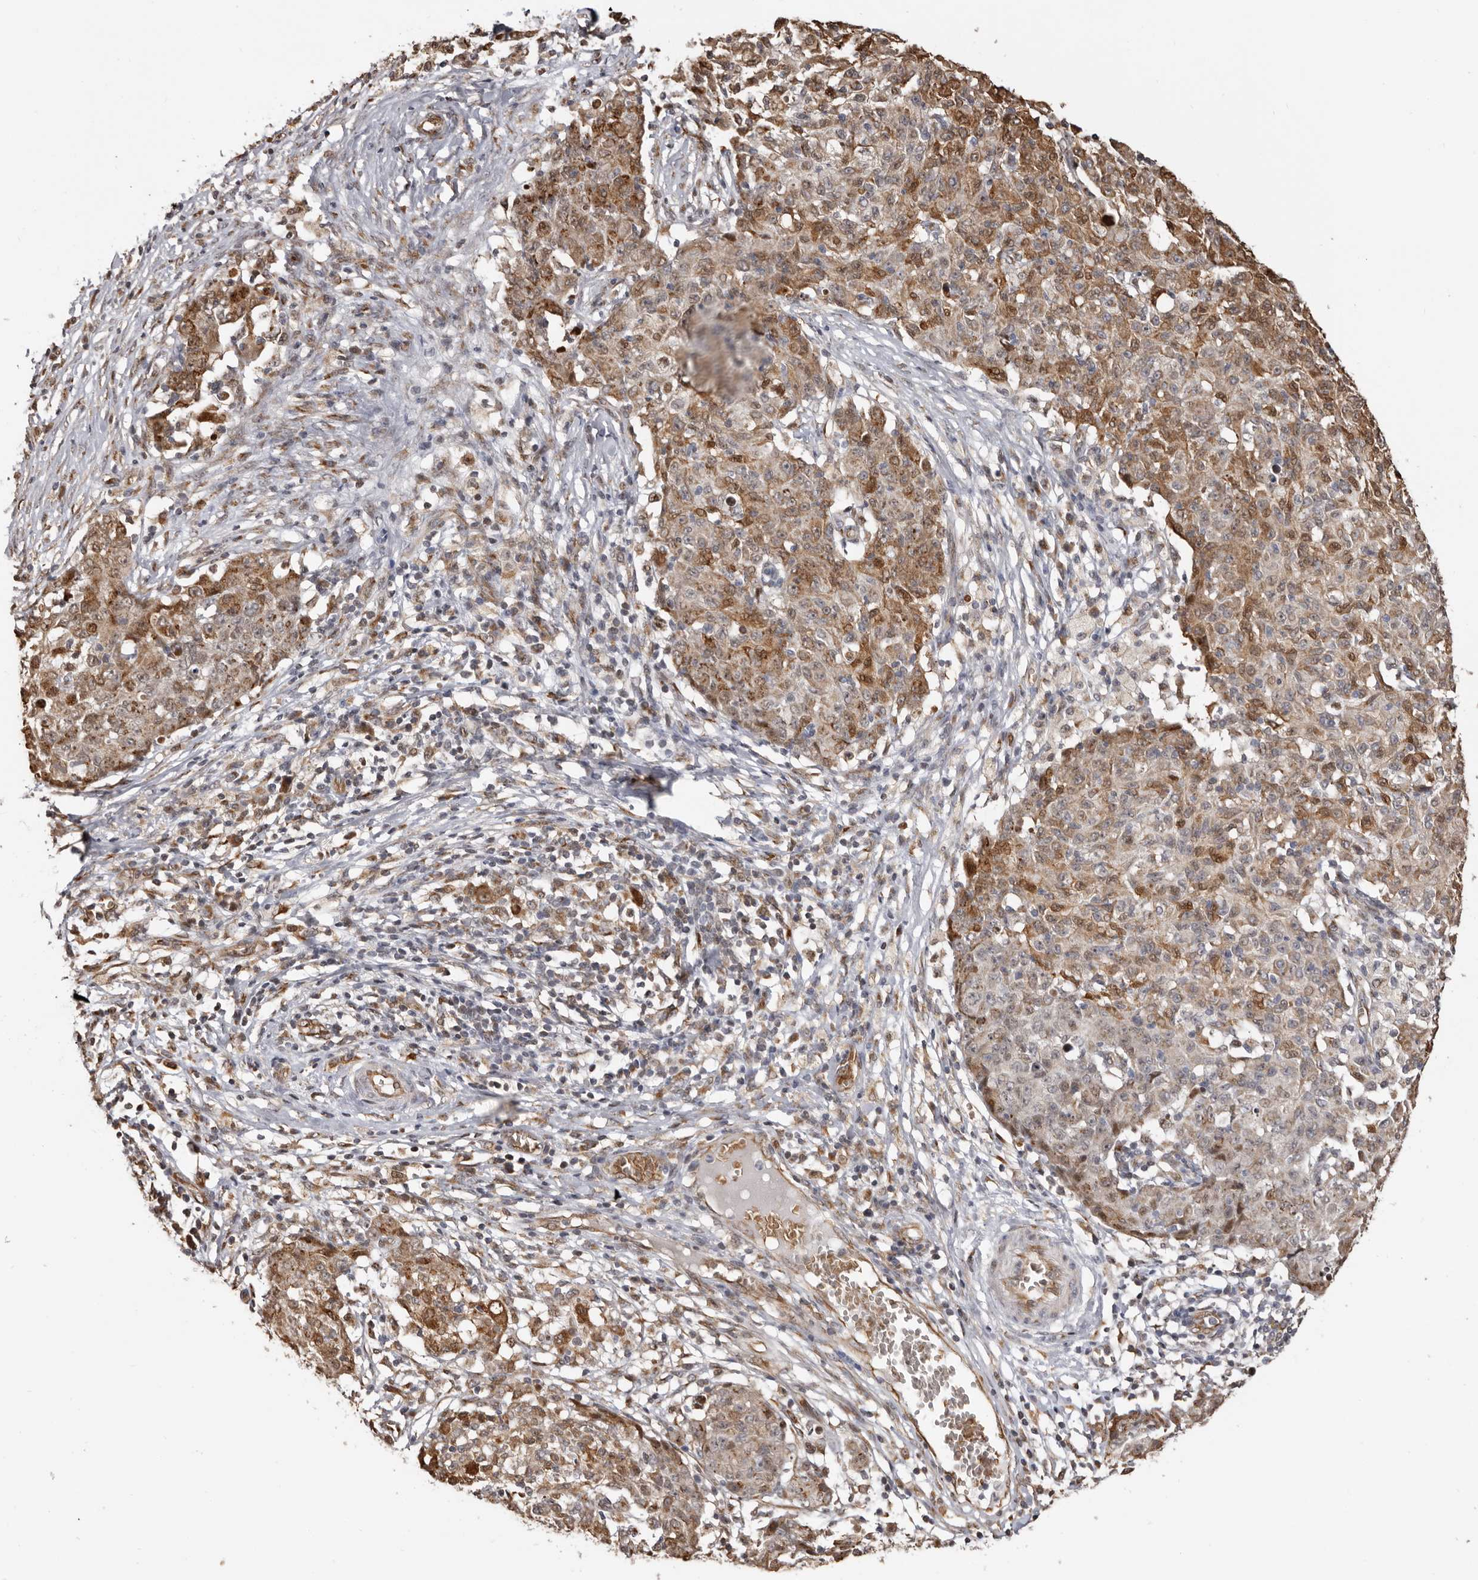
{"staining": {"intensity": "moderate", "quantity": ">75%", "location": "cytoplasmic/membranous,nuclear"}, "tissue": "ovarian cancer", "cell_type": "Tumor cells", "image_type": "cancer", "snomed": [{"axis": "morphology", "description": "Carcinoma, endometroid"}, {"axis": "topography", "description": "Ovary"}], "caption": "This is an image of IHC staining of endometroid carcinoma (ovarian), which shows moderate staining in the cytoplasmic/membranous and nuclear of tumor cells.", "gene": "ENTREP1", "patient": {"sex": "female", "age": 42}}